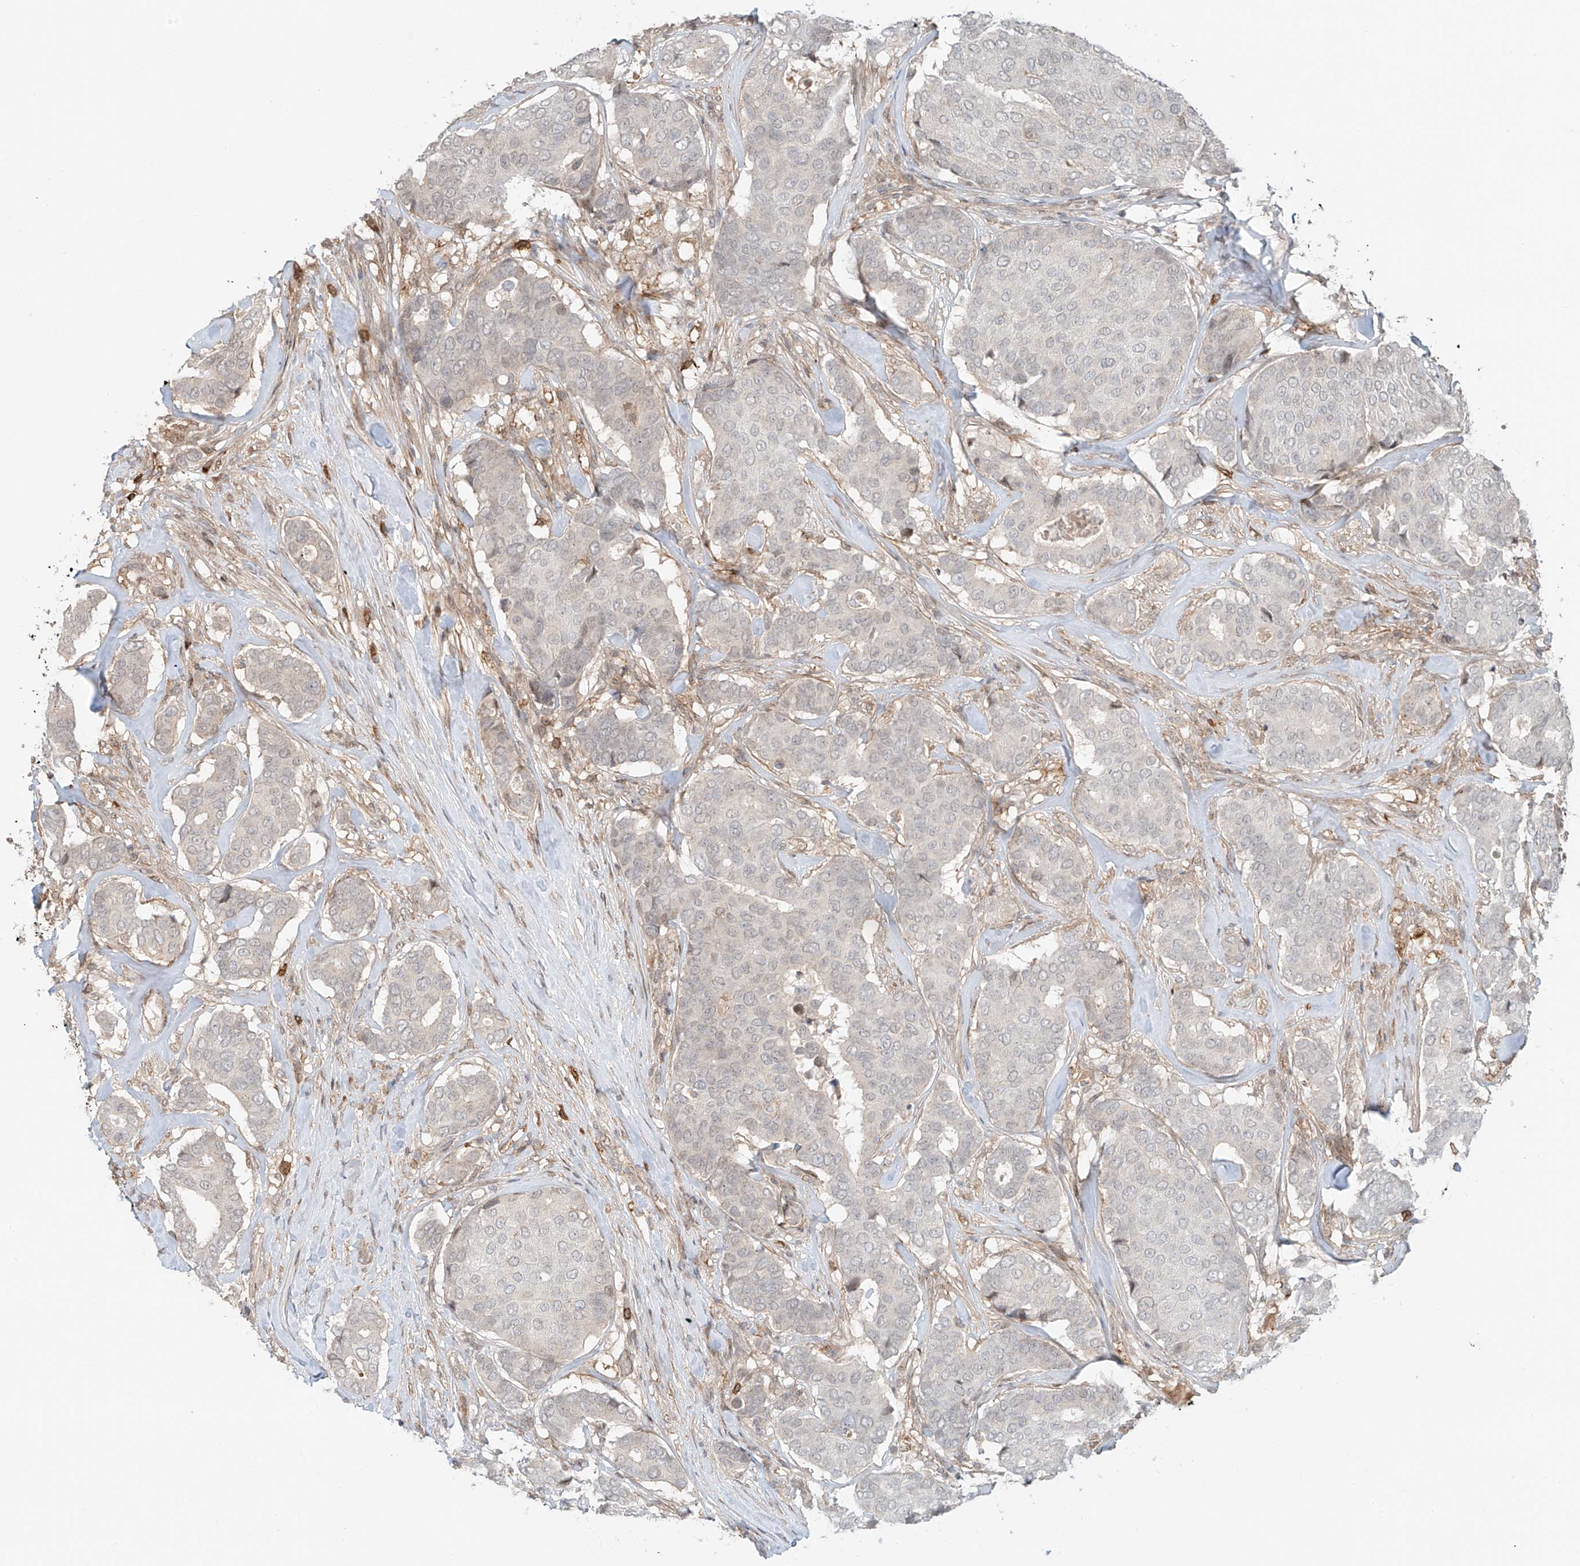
{"staining": {"intensity": "negative", "quantity": "none", "location": "none"}, "tissue": "breast cancer", "cell_type": "Tumor cells", "image_type": "cancer", "snomed": [{"axis": "morphology", "description": "Duct carcinoma"}, {"axis": "topography", "description": "Breast"}], "caption": "This is an IHC photomicrograph of breast cancer. There is no expression in tumor cells.", "gene": "CEP162", "patient": {"sex": "female", "age": 75}}